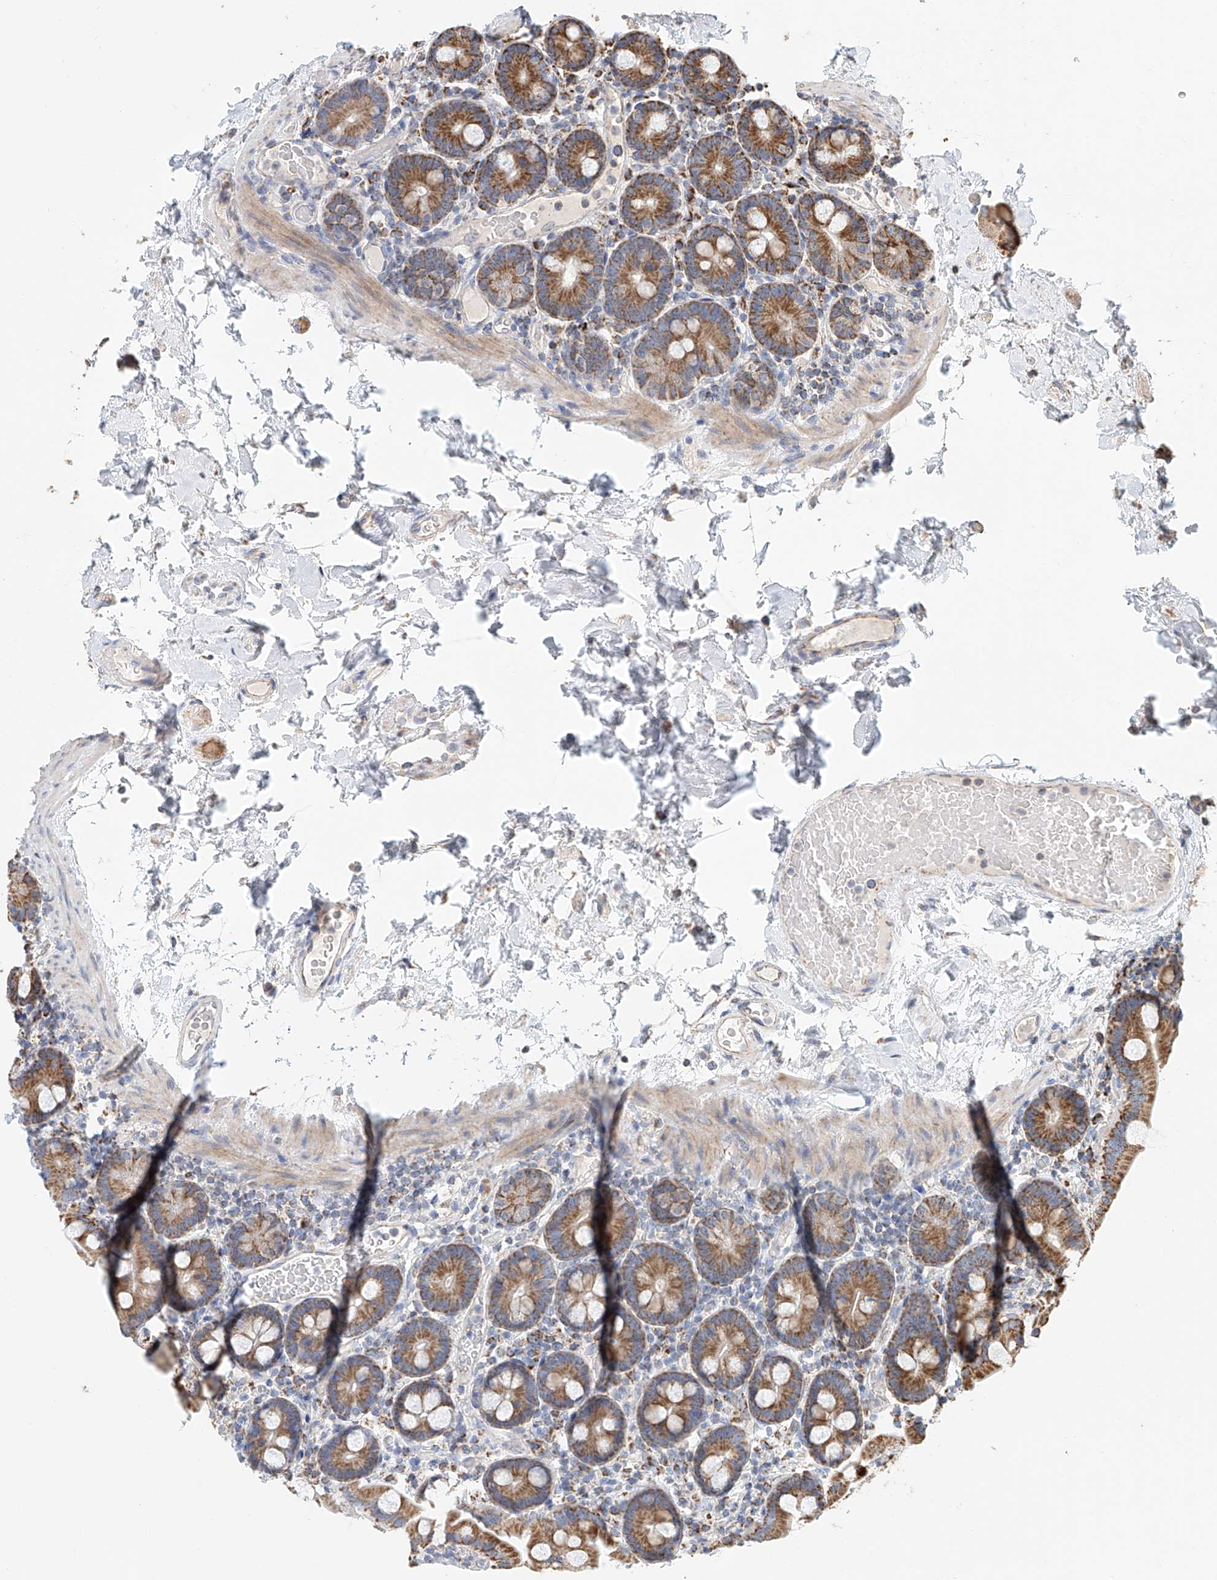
{"staining": {"intensity": "strong", "quantity": ">75%", "location": "cytoplasmic/membranous"}, "tissue": "duodenum", "cell_type": "Glandular cells", "image_type": "normal", "snomed": [{"axis": "morphology", "description": "Normal tissue, NOS"}, {"axis": "topography", "description": "Duodenum"}], "caption": "This photomicrograph exhibits normal duodenum stained with immunohistochemistry to label a protein in brown. The cytoplasmic/membranous of glandular cells show strong positivity for the protein. Nuclei are counter-stained blue.", "gene": "MCL1", "patient": {"sex": "male", "age": 55}}